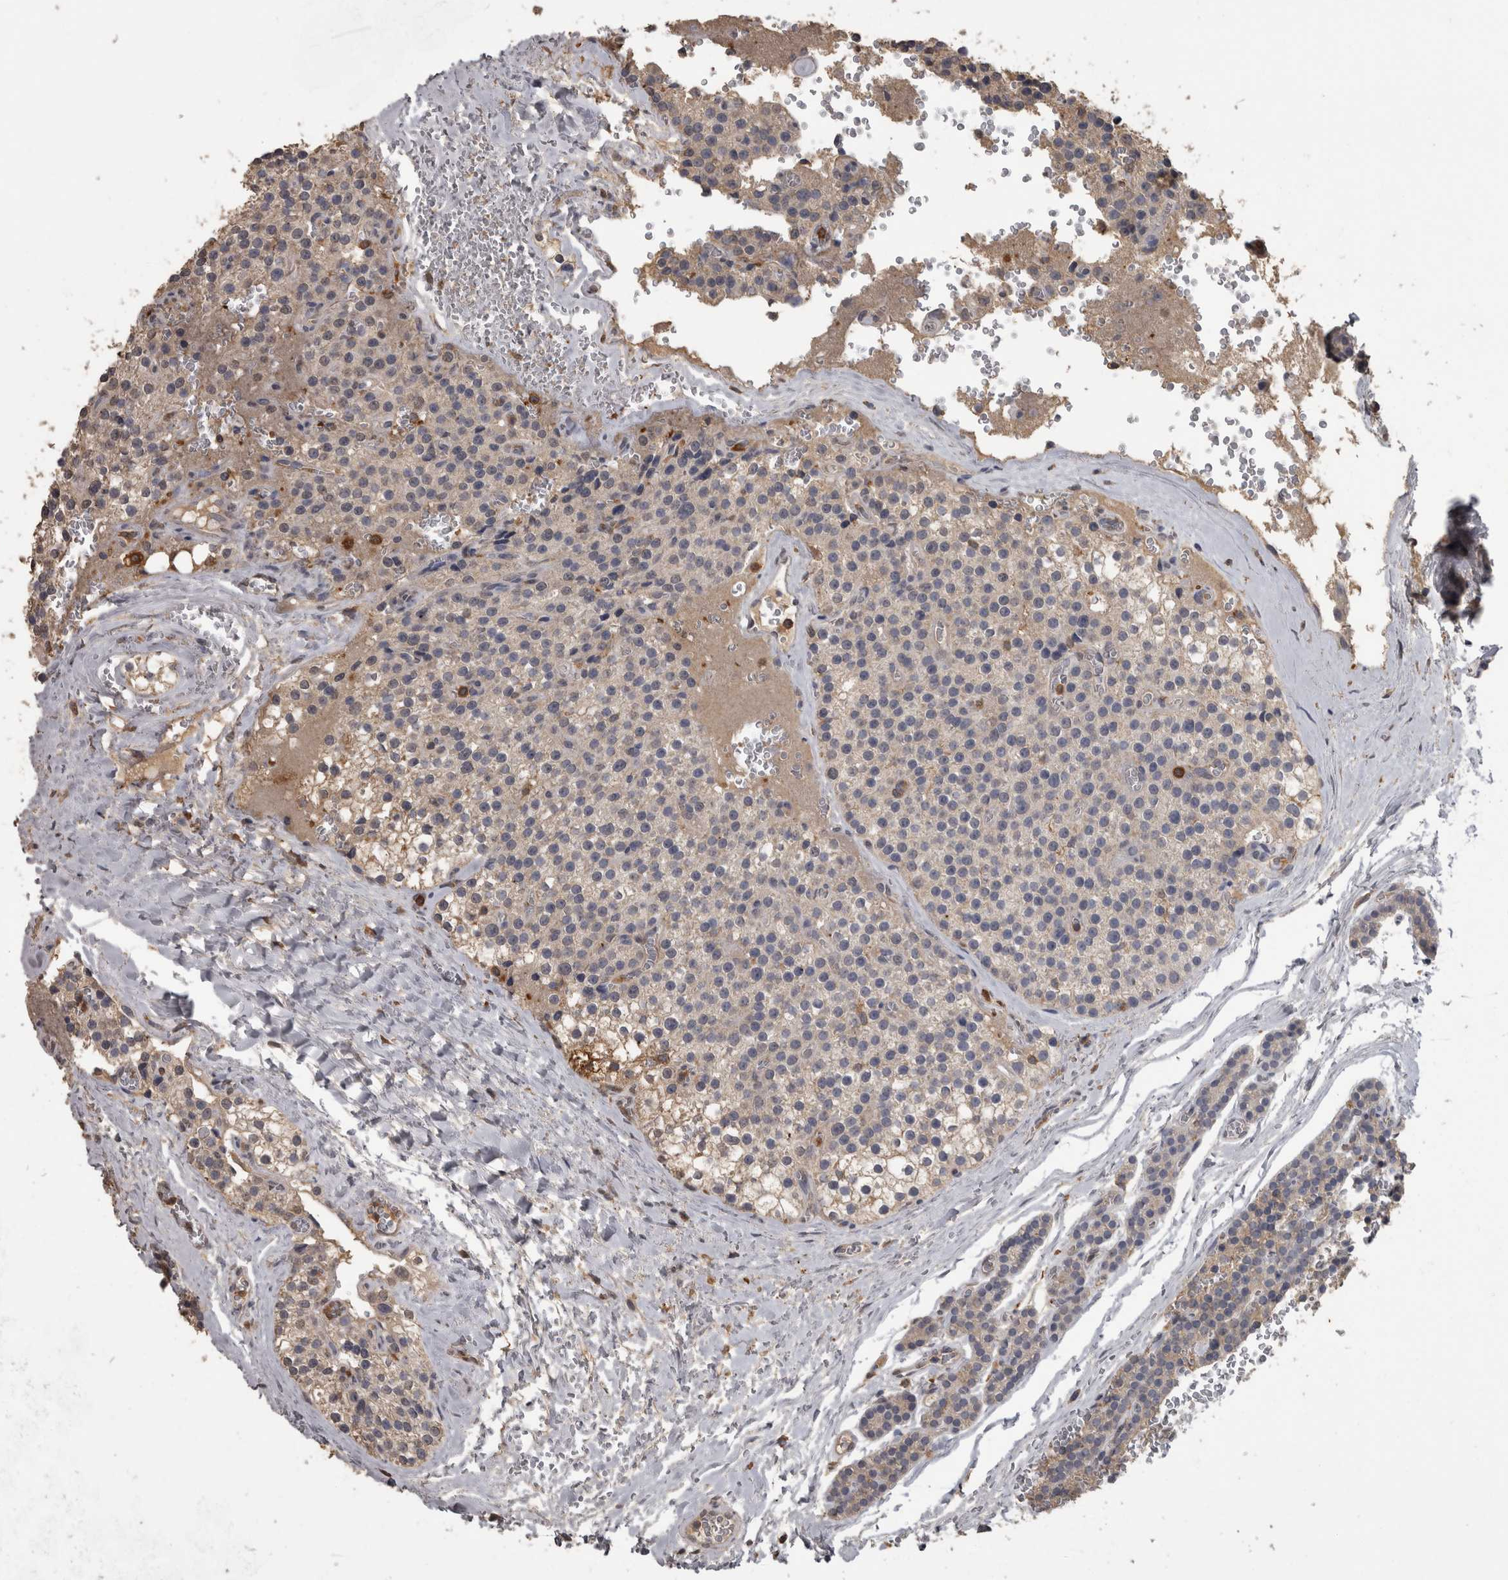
{"staining": {"intensity": "weak", "quantity": "25%-75%", "location": "cytoplasmic/membranous"}, "tissue": "parathyroid gland", "cell_type": "Glandular cells", "image_type": "normal", "snomed": [{"axis": "morphology", "description": "Normal tissue, NOS"}, {"axis": "topography", "description": "Parathyroid gland"}], "caption": "Protein expression by immunohistochemistry (IHC) shows weak cytoplasmic/membranous staining in approximately 25%-75% of glandular cells in unremarkable parathyroid gland. The protein of interest is shown in brown color, while the nuclei are stained blue.", "gene": "PIK3AP1", "patient": {"sex": "female", "age": 64}}